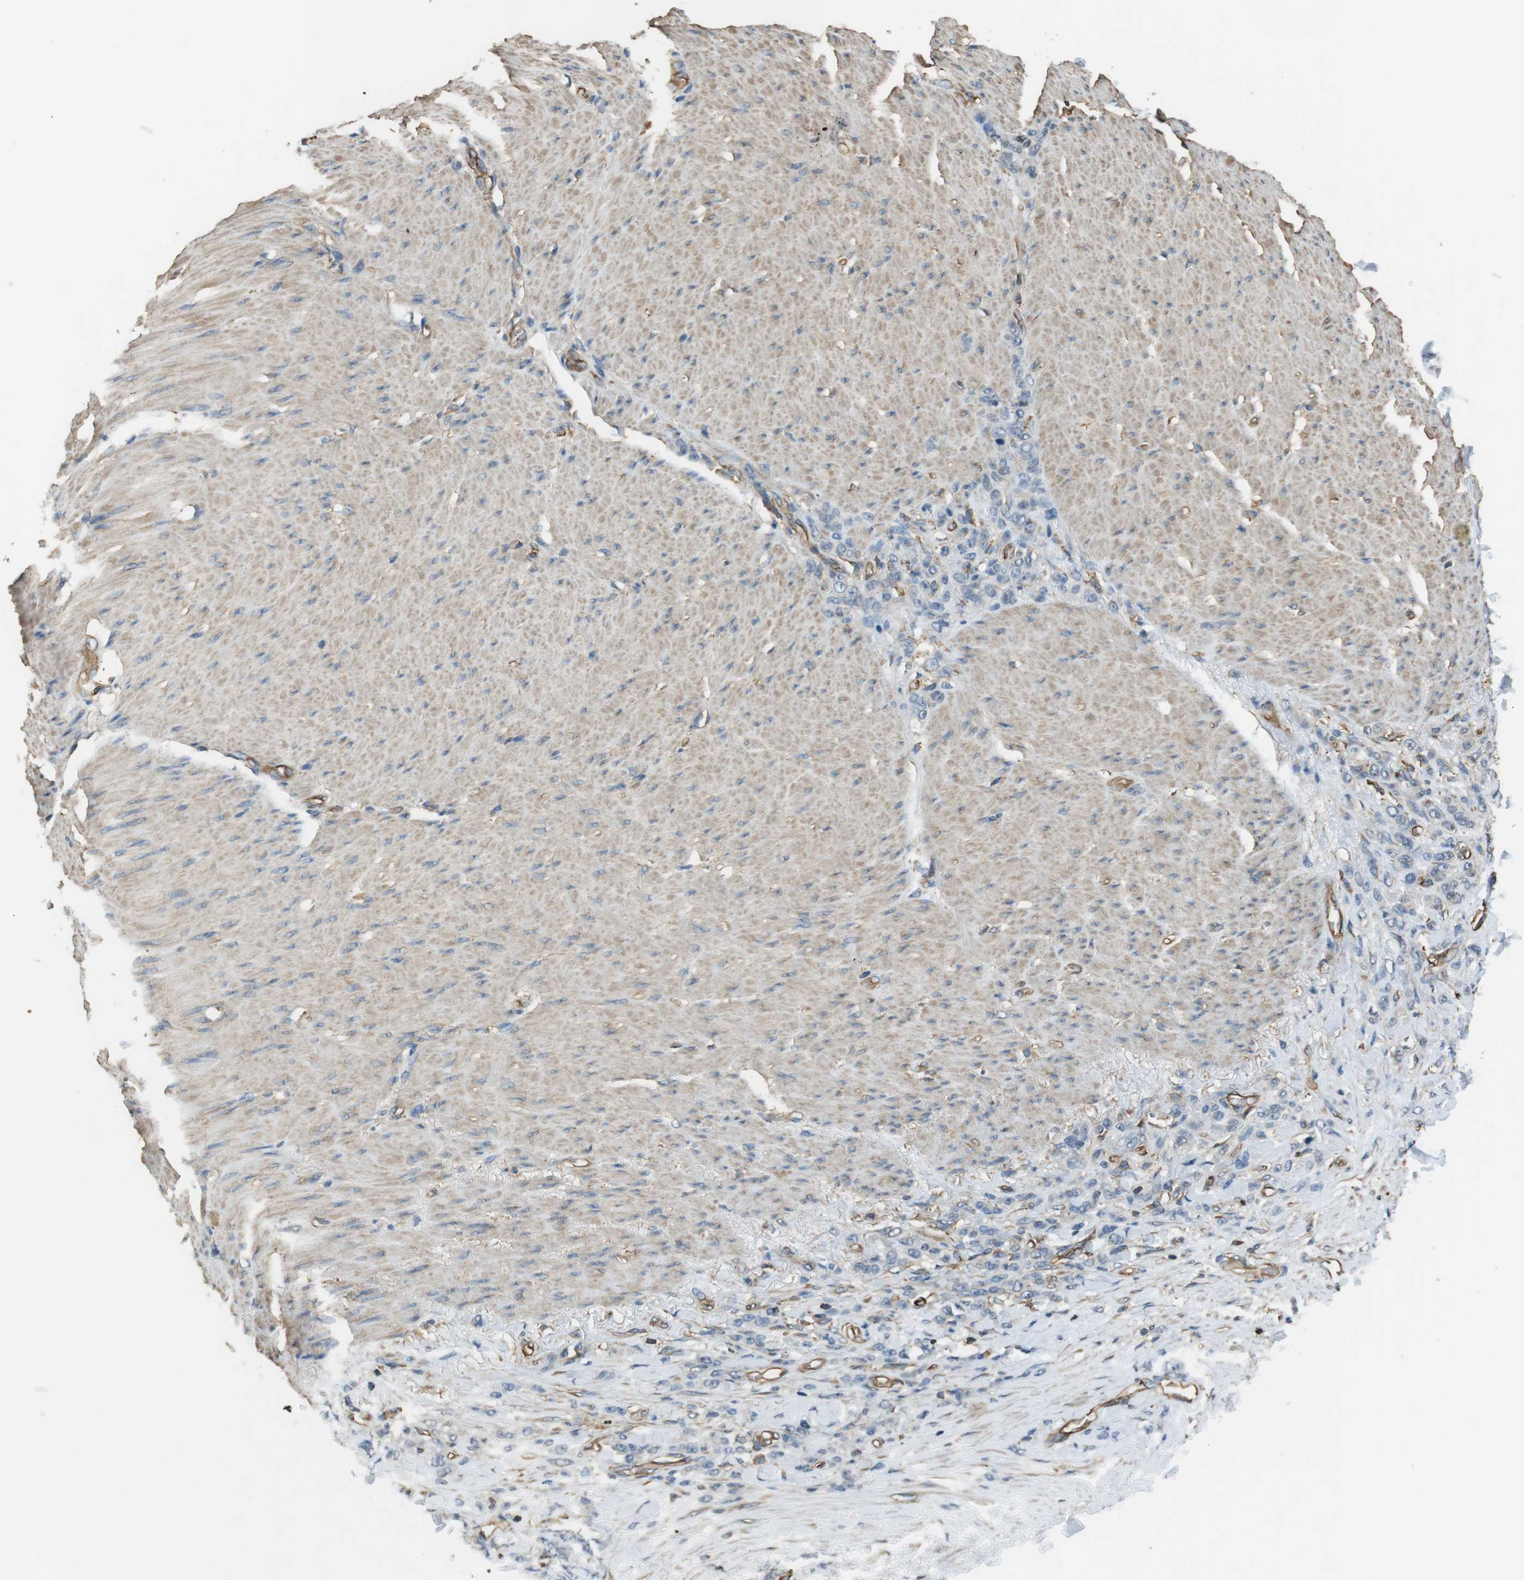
{"staining": {"intensity": "negative", "quantity": "none", "location": "none"}, "tissue": "stomach cancer", "cell_type": "Tumor cells", "image_type": "cancer", "snomed": [{"axis": "morphology", "description": "Adenocarcinoma, NOS"}, {"axis": "topography", "description": "Stomach"}], "caption": "Tumor cells are negative for brown protein staining in stomach adenocarcinoma.", "gene": "FCAR", "patient": {"sex": "male", "age": 82}}